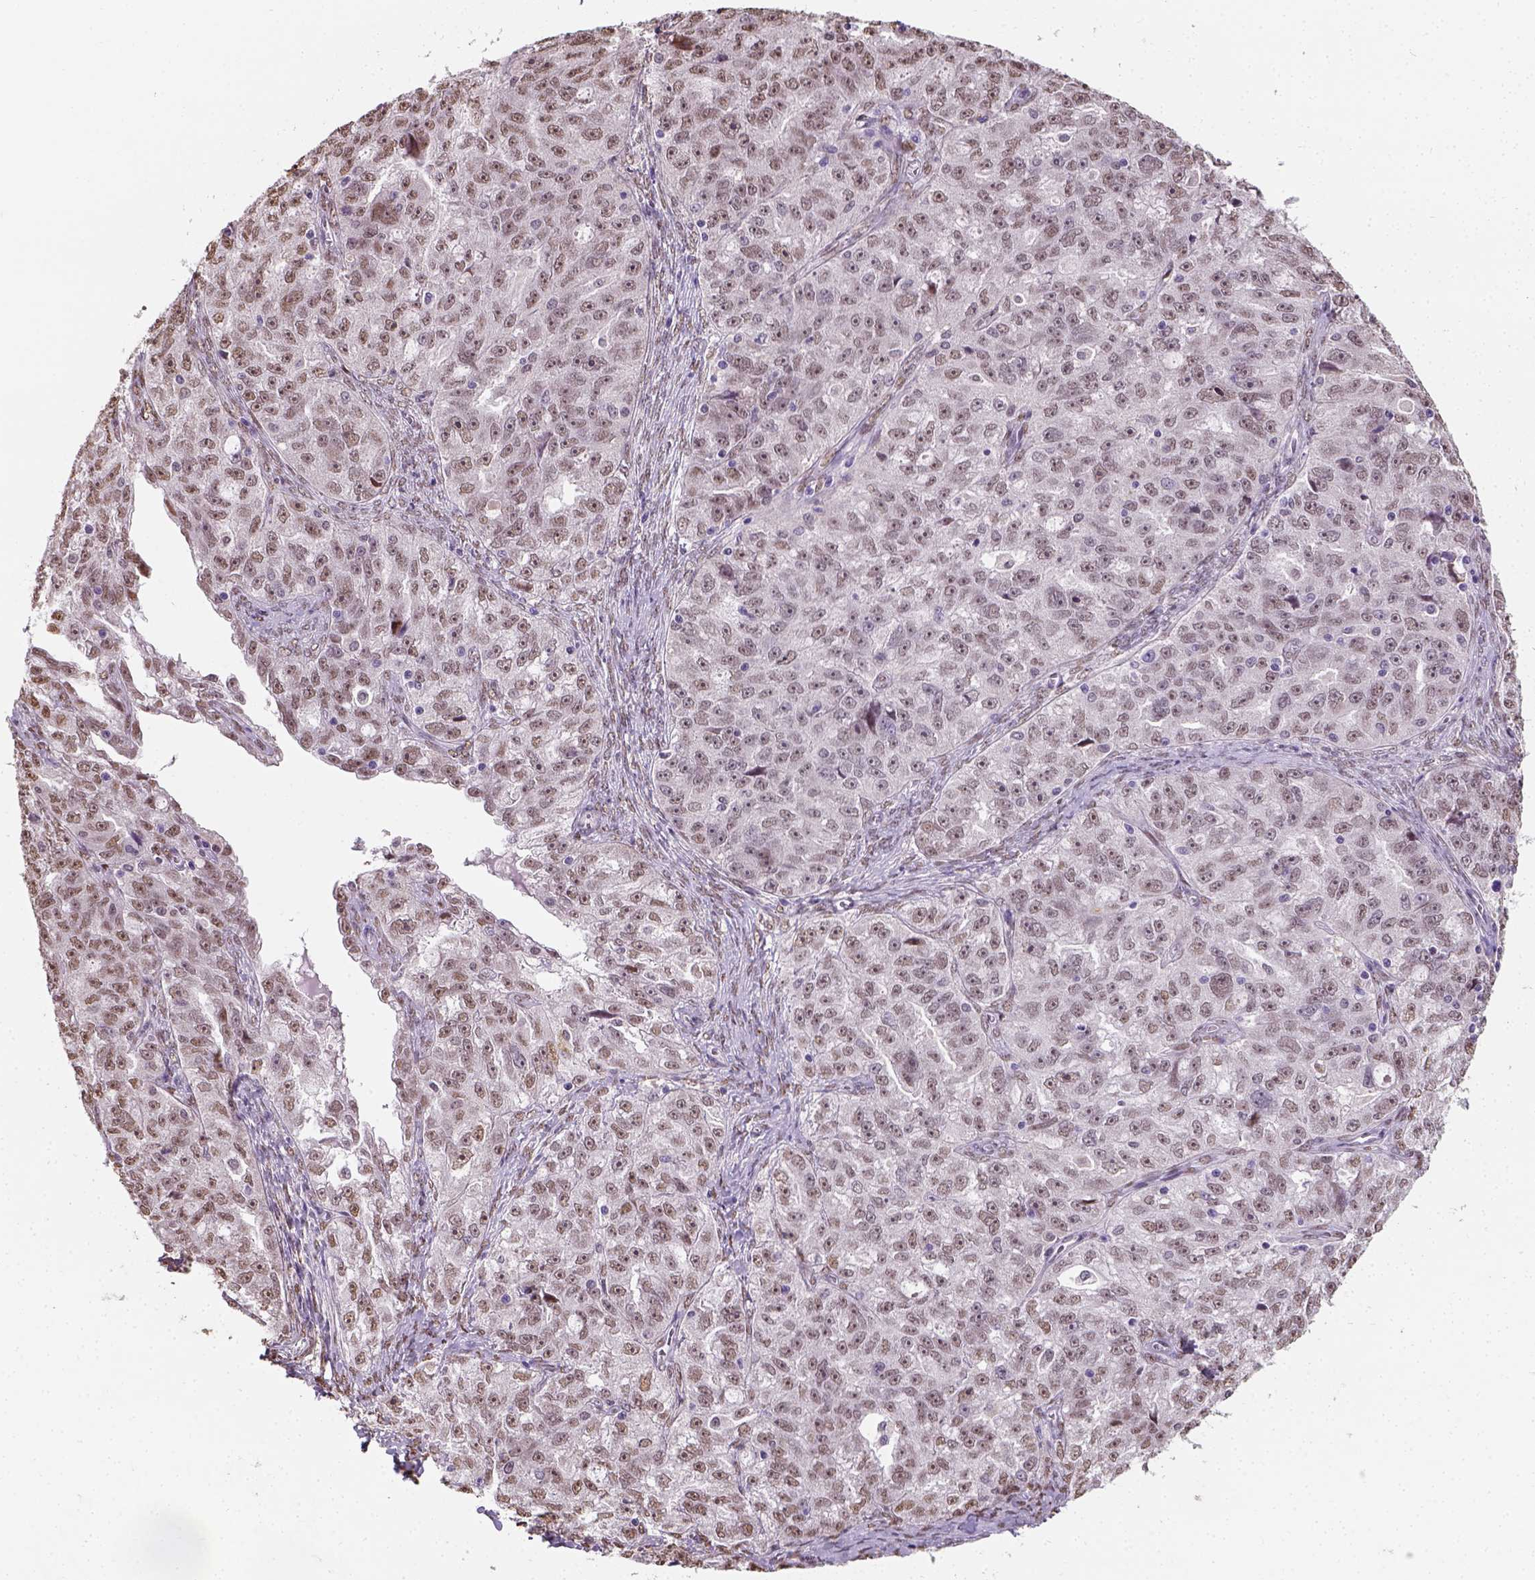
{"staining": {"intensity": "moderate", "quantity": ">75%", "location": "nuclear"}, "tissue": "ovarian cancer", "cell_type": "Tumor cells", "image_type": "cancer", "snomed": [{"axis": "morphology", "description": "Cystadenocarcinoma, serous, NOS"}, {"axis": "topography", "description": "Ovary"}], "caption": "Ovarian cancer stained with a brown dye shows moderate nuclear positive positivity in approximately >75% of tumor cells.", "gene": "C1orf112", "patient": {"sex": "female", "age": 51}}